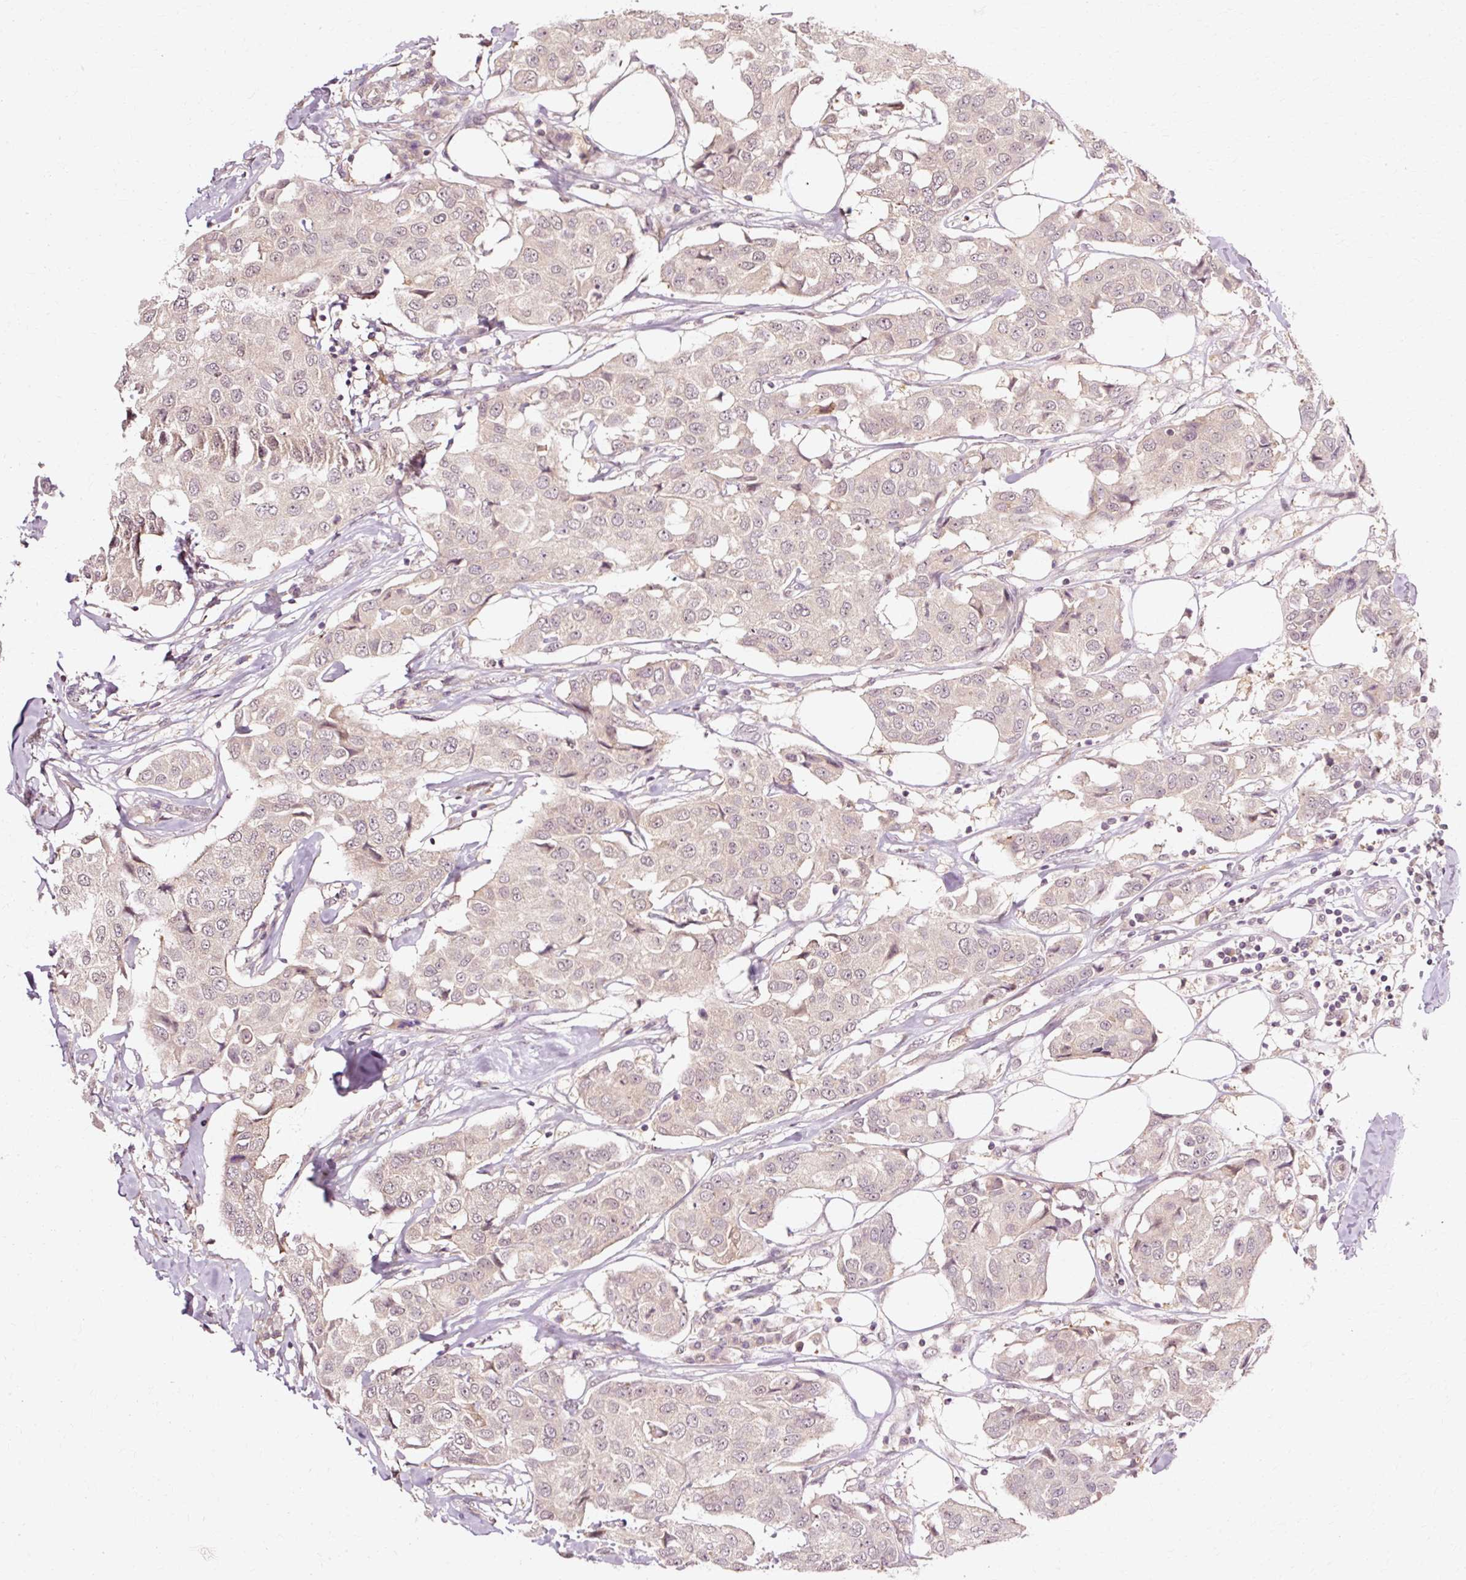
{"staining": {"intensity": "negative", "quantity": "none", "location": "none"}, "tissue": "breast cancer", "cell_type": "Tumor cells", "image_type": "cancer", "snomed": [{"axis": "morphology", "description": "Duct carcinoma"}, {"axis": "topography", "description": "Breast"}], "caption": "Immunohistochemistry of infiltrating ductal carcinoma (breast) displays no expression in tumor cells.", "gene": "RGPD5", "patient": {"sex": "female", "age": 80}}